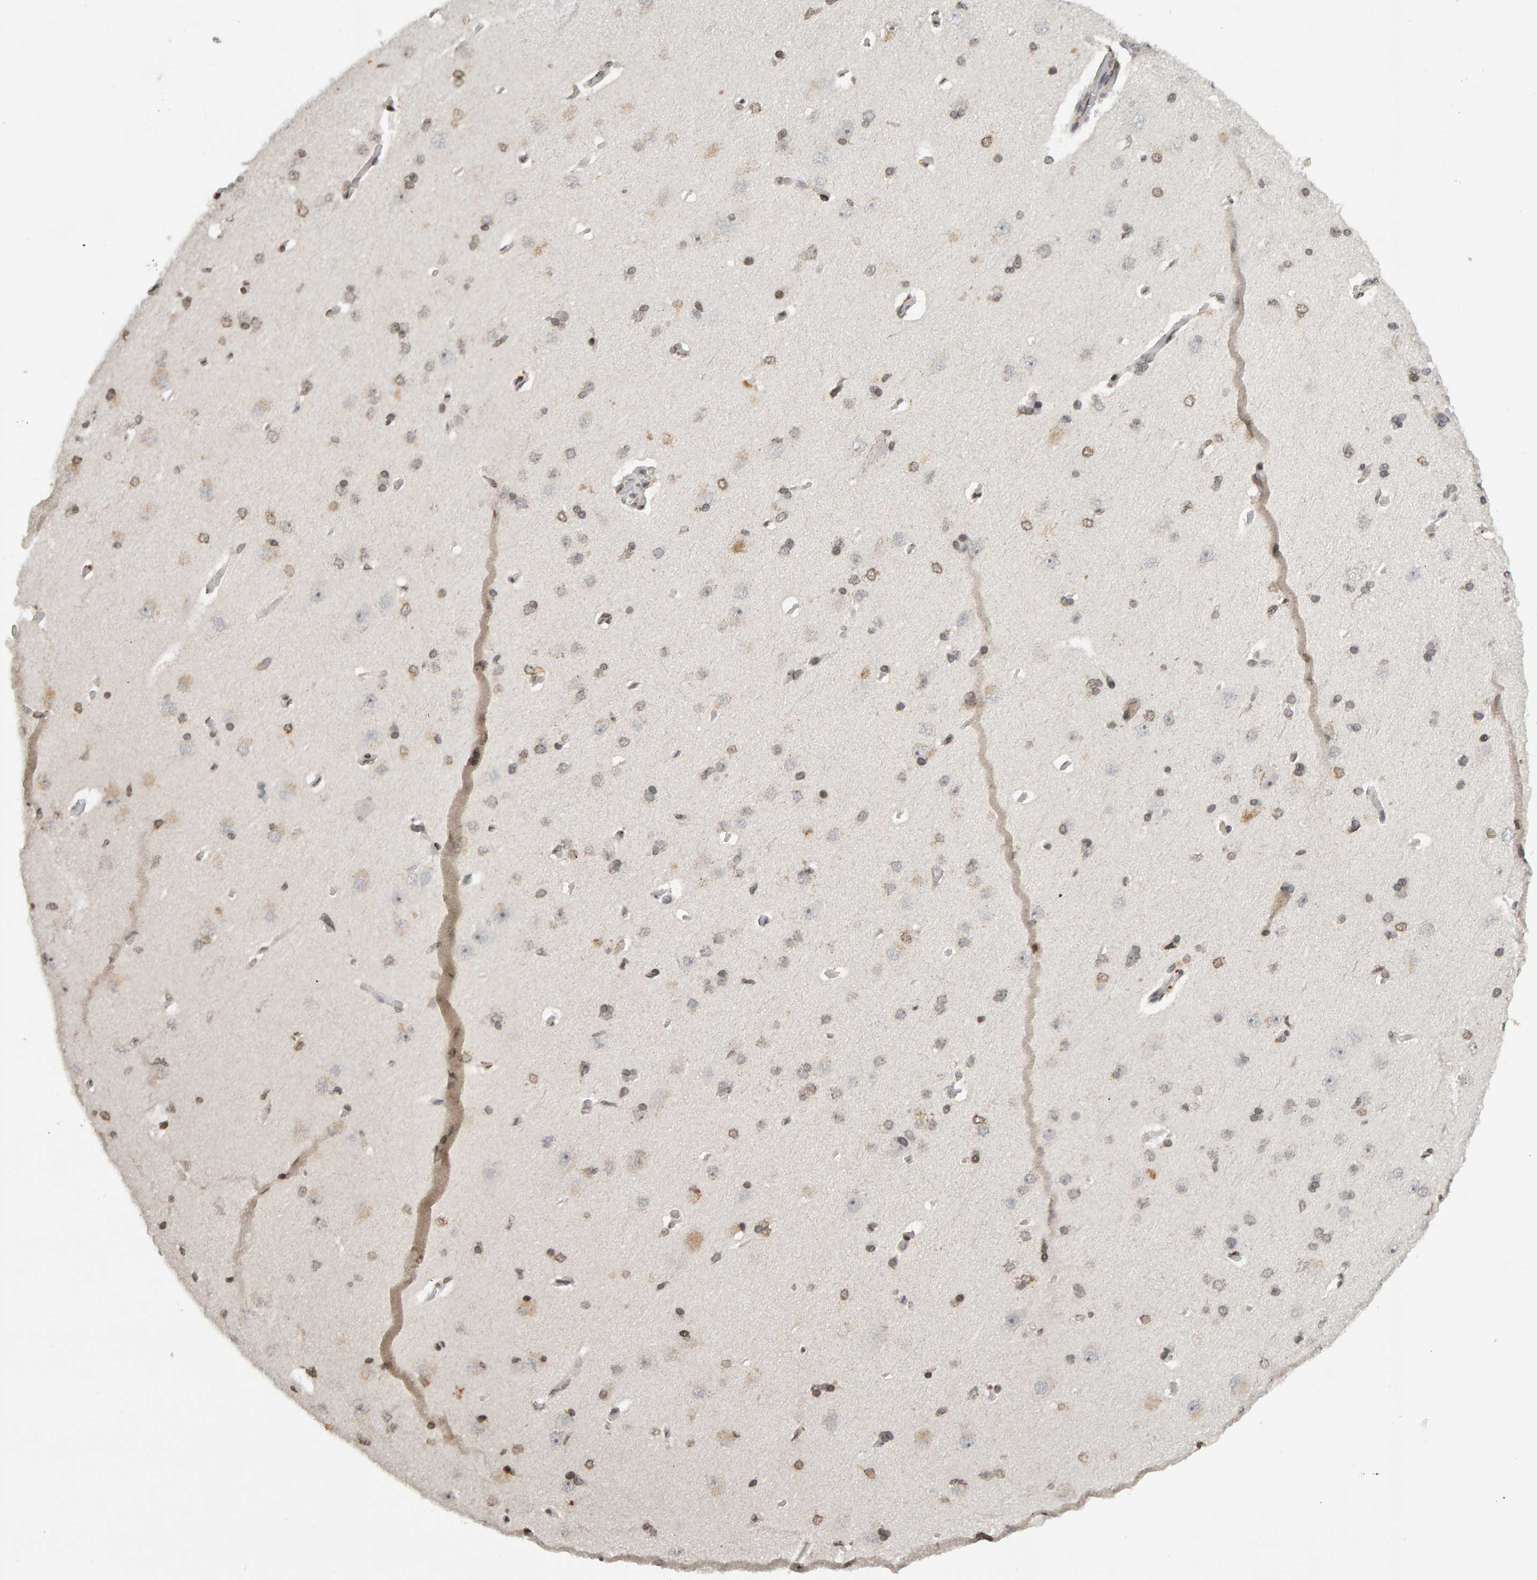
{"staining": {"intensity": "weak", "quantity": ">75%", "location": "nuclear"}, "tissue": "cerebral cortex", "cell_type": "Endothelial cells", "image_type": "normal", "snomed": [{"axis": "morphology", "description": "Normal tissue, NOS"}, {"axis": "topography", "description": "Cerebral cortex"}], "caption": "DAB (3,3'-diaminobenzidine) immunohistochemical staining of normal human cerebral cortex shows weak nuclear protein staining in approximately >75% of endothelial cells.", "gene": "TRAM1", "patient": {"sex": "male", "age": 62}}